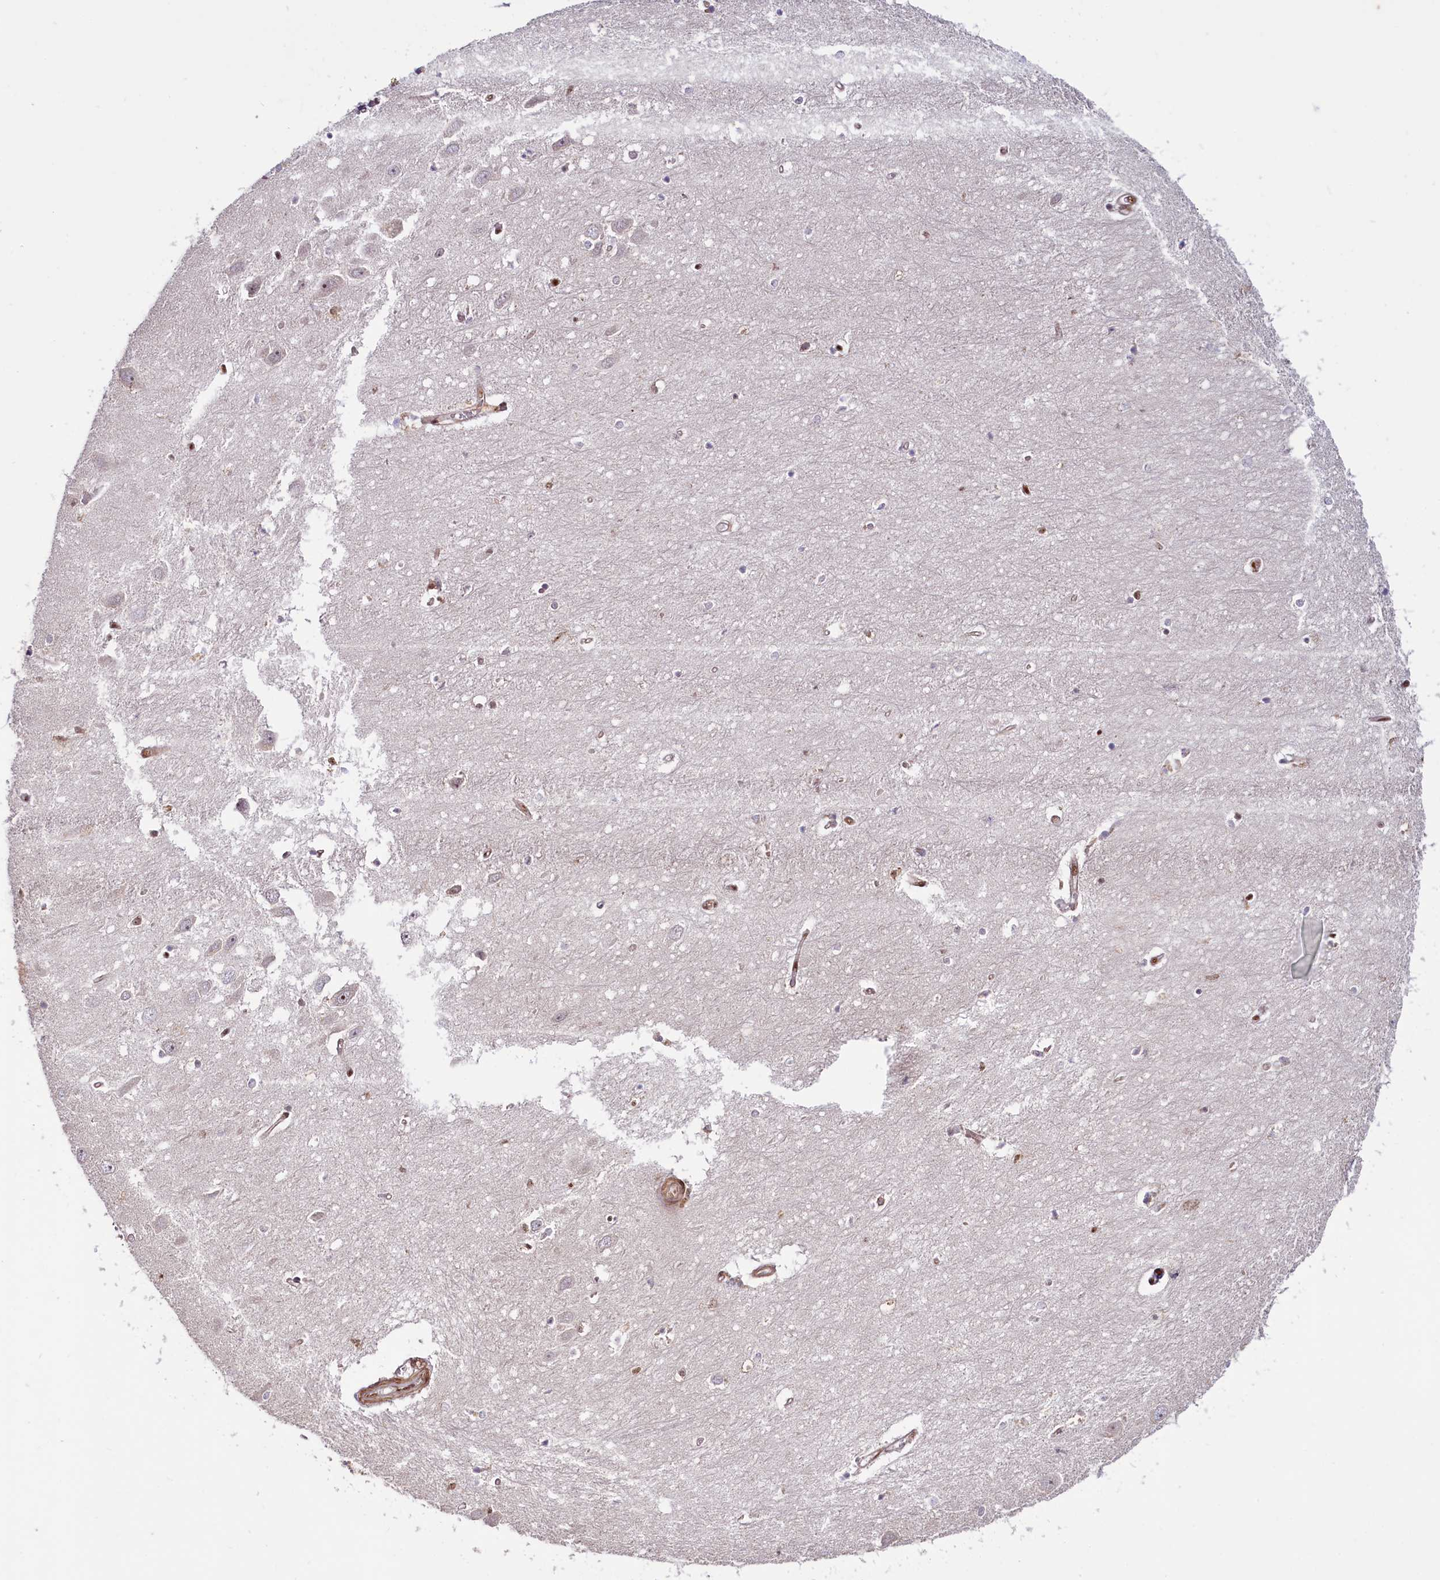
{"staining": {"intensity": "moderate", "quantity": "<25%", "location": "nuclear"}, "tissue": "hippocampus", "cell_type": "Glial cells", "image_type": "normal", "snomed": [{"axis": "morphology", "description": "Normal tissue, NOS"}, {"axis": "topography", "description": "Hippocampus"}], "caption": "Immunohistochemistry micrograph of benign human hippocampus stained for a protein (brown), which exhibits low levels of moderate nuclear staining in approximately <25% of glial cells.", "gene": "TCOF1", "patient": {"sex": "female", "age": 64}}